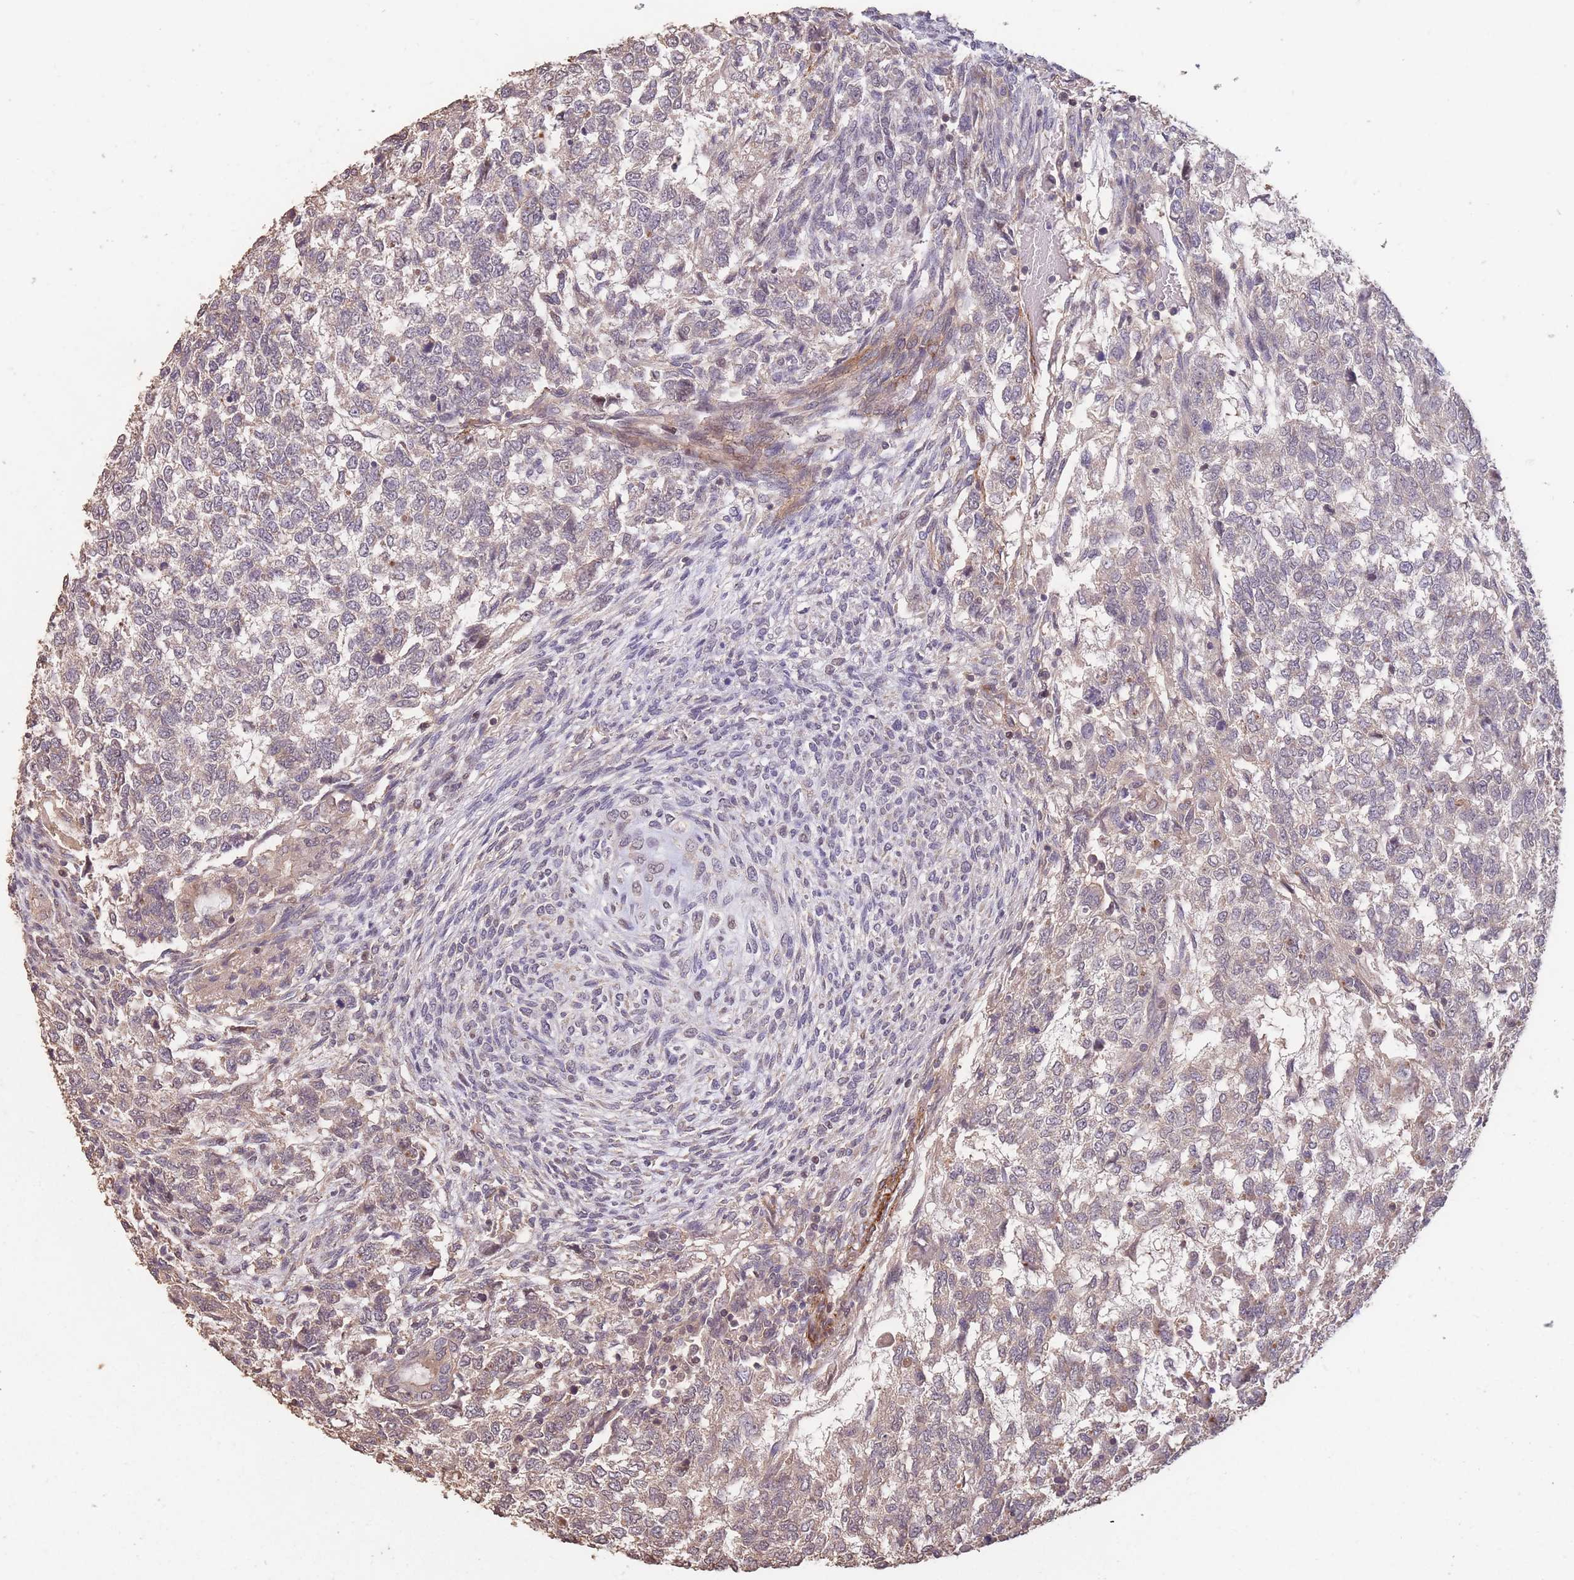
{"staining": {"intensity": "weak", "quantity": "<25%", "location": "cytoplasmic/membranous"}, "tissue": "testis cancer", "cell_type": "Tumor cells", "image_type": "cancer", "snomed": [{"axis": "morphology", "description": "Carcinoma, Embryonal, NOS"}, {"axis": "topography", "description": "Testis"}], "caption": "High magnification brightfield microscopy of testis embryonal carcinoma stained with DAB (brown) and counterstained with hematoxylin (blue): tumor cells show no significant expression. (Stains: DAB (3,3'-diaminobenzidine) immunohistochemistry (IHC) with hematoxylin counter stain, Microscopy: brightfield microscopy at high magnification).", "gene": "NLRC4", "patient": {"sex": "male", "age": 23}}